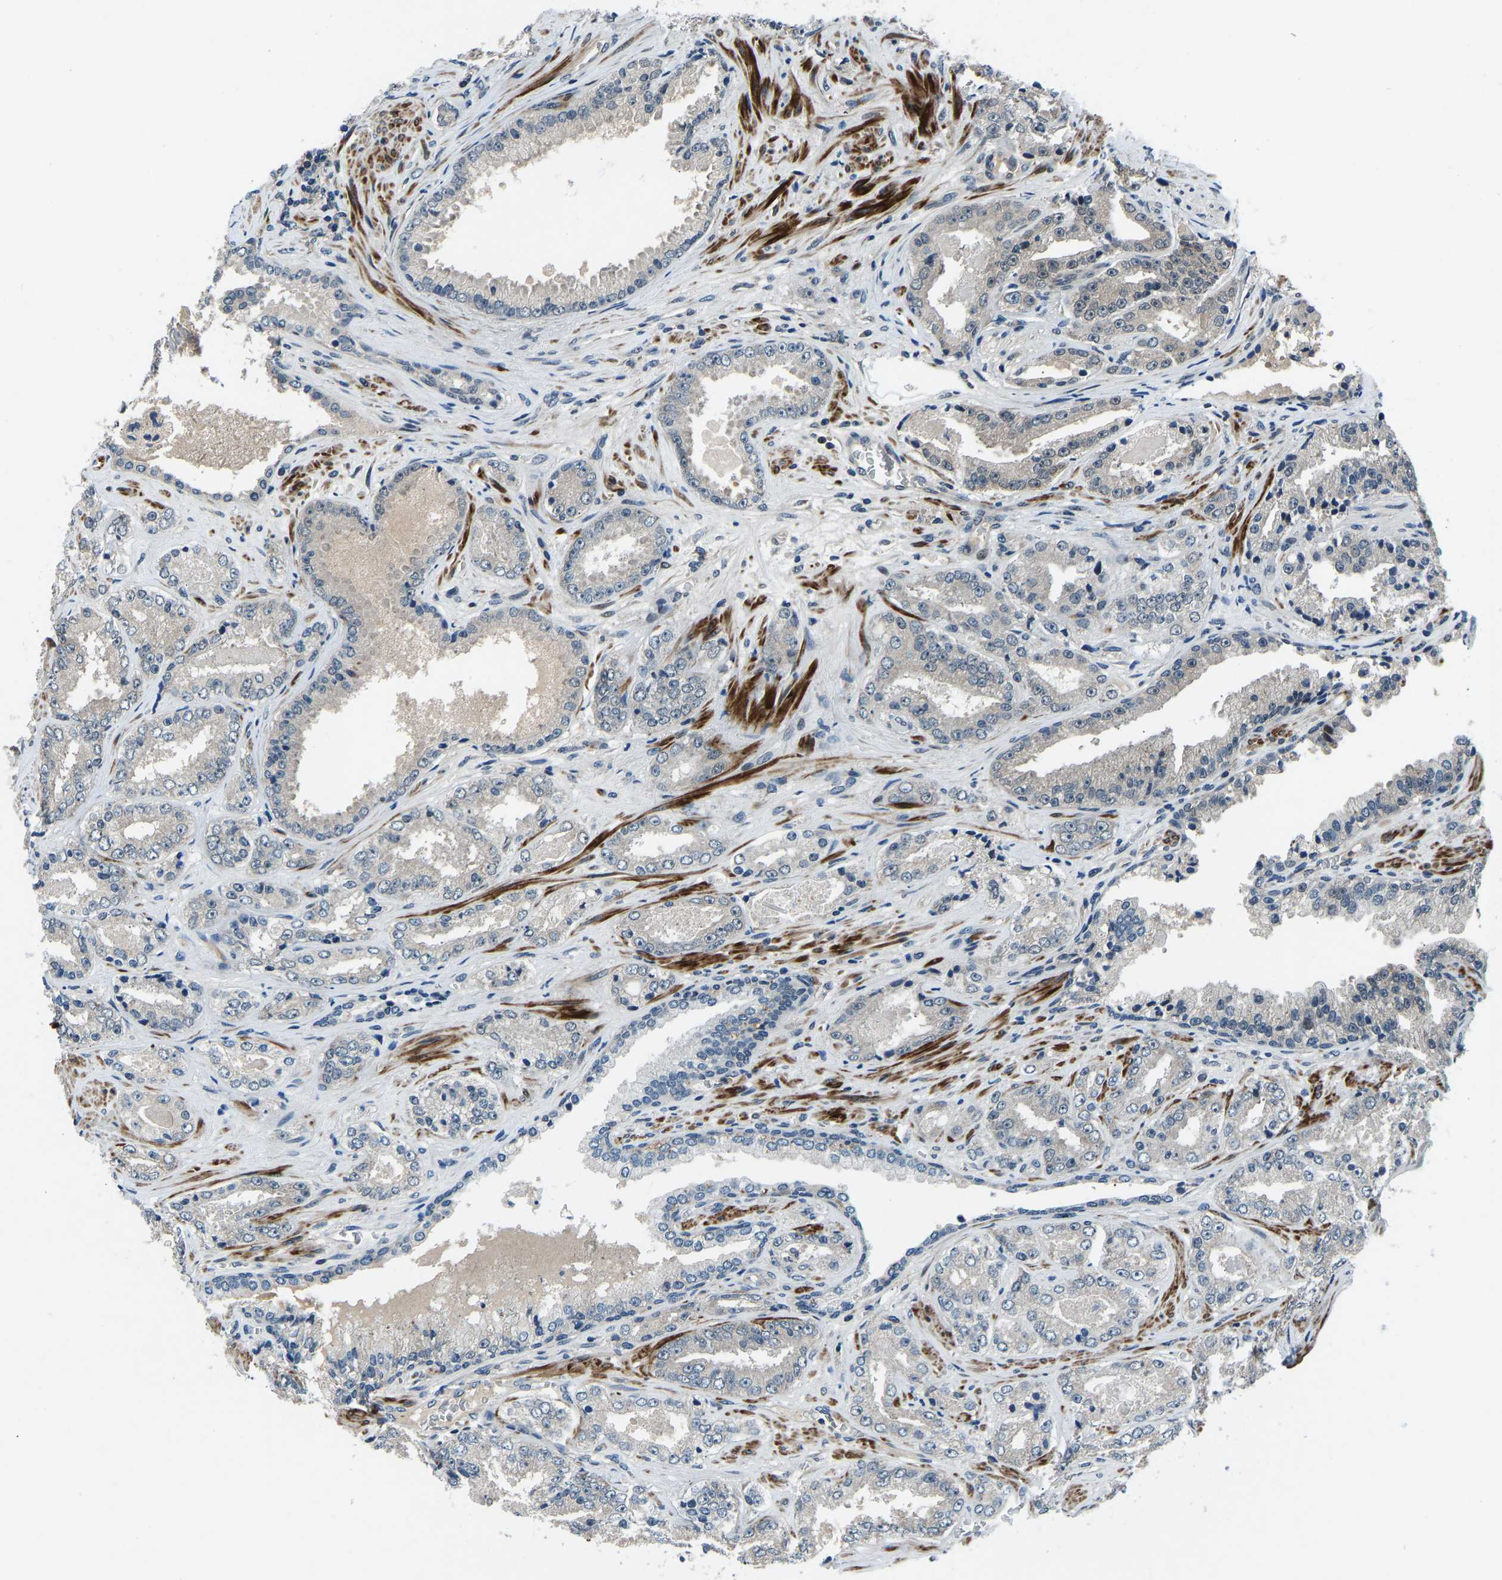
{"staining": {"intensity": "negative", "quantity": "none", "location": "none"}, "tissue": "prostate cancer", "cell_type": "Tumor cells", "image_type": "cancer", "snomed": [{"axis": "morphology", "description": "Adenocarcinoma, High grade"}, {"axis": "topography", "description": "Prostate"}], "caption": "This is an immunohistochemistry photomicrograph of prostate cancer. There is no positivity in tumor cells.", "gene": "RLIM", "patient": {"sex": "male", "age": 71}}